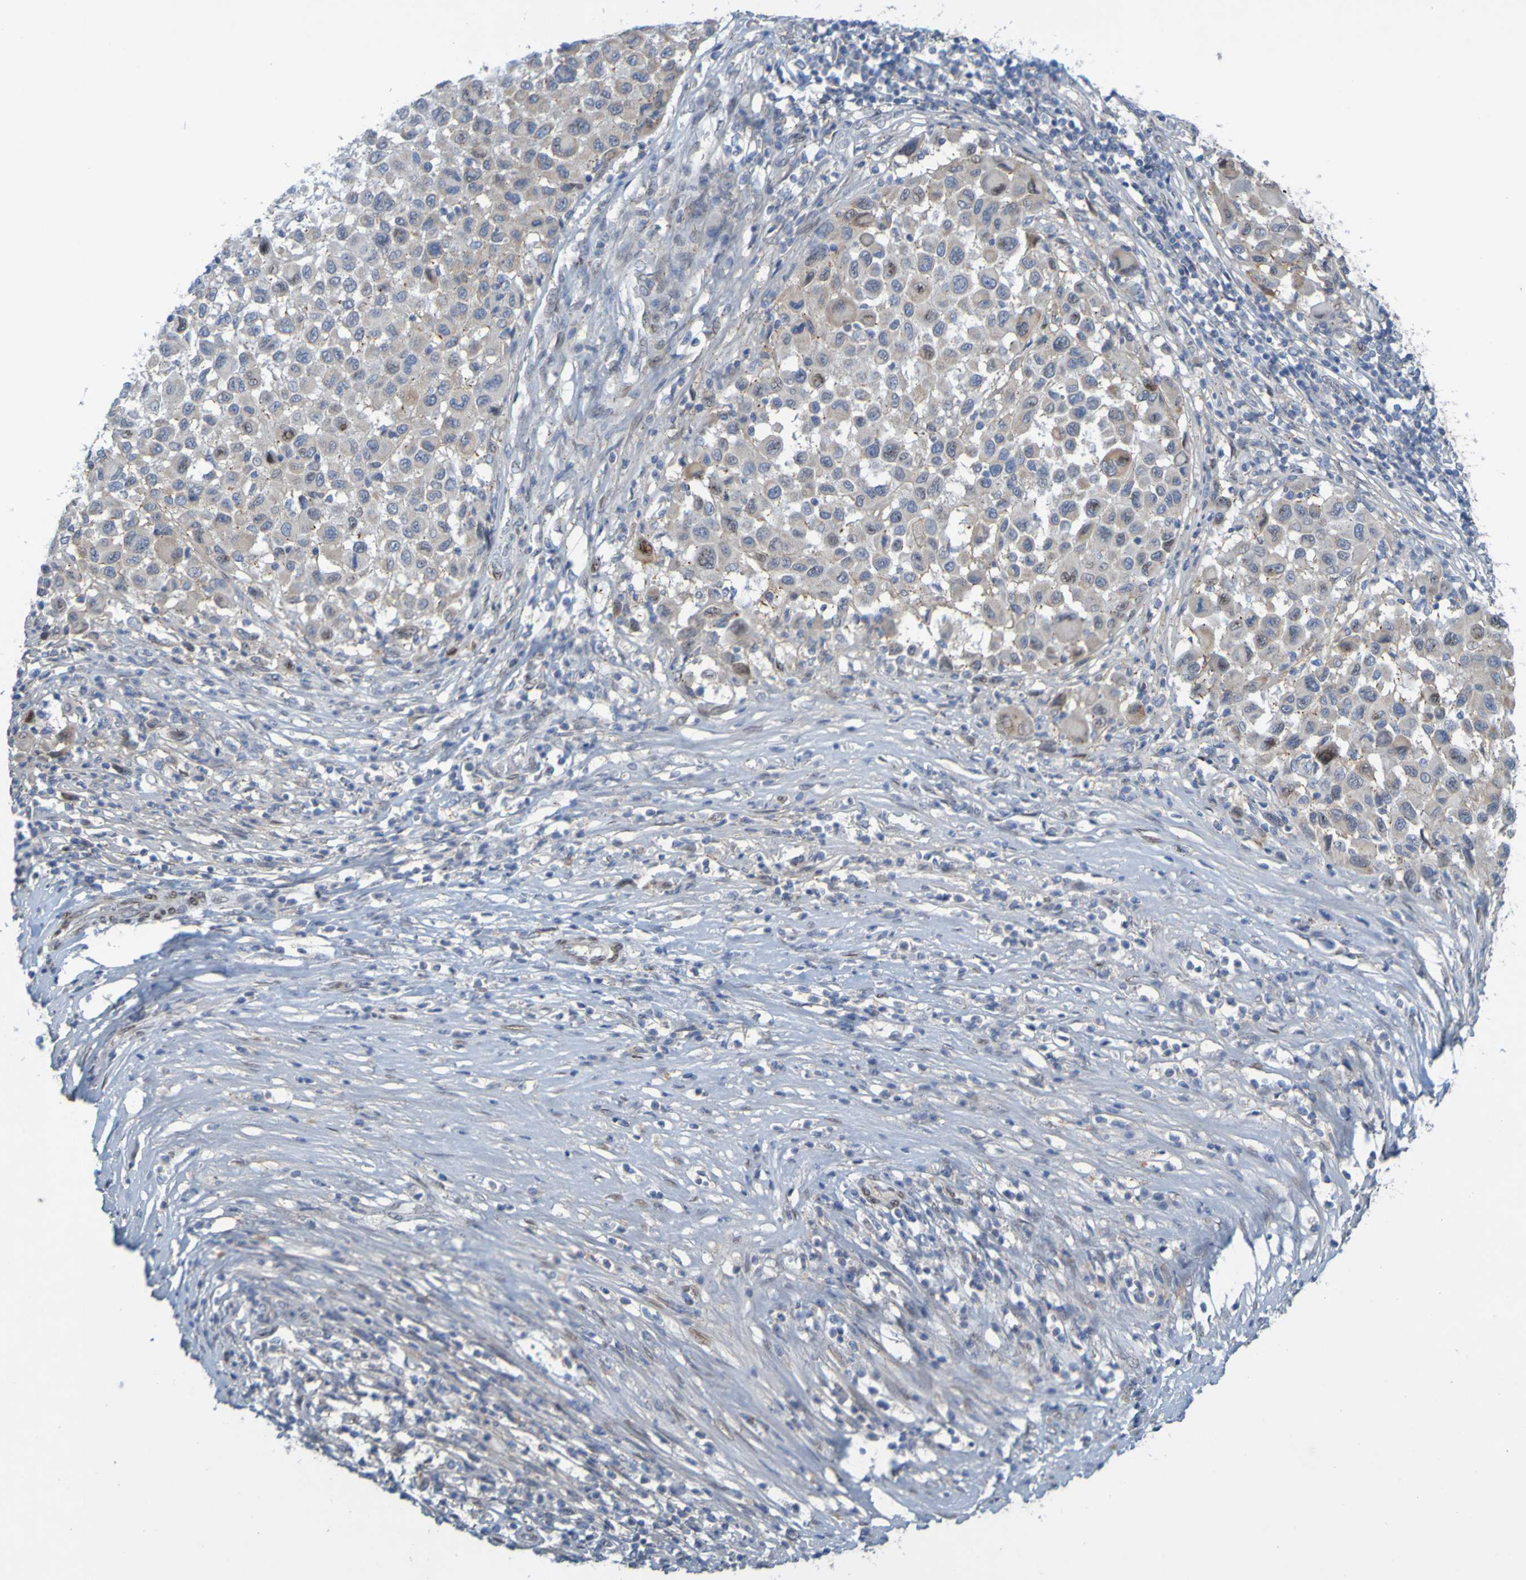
{"staining": {"intensity": "weak", "quantity": "<25%", "location": "cytoplasmic/membranous"}, "tissue": "melanoma", "cell_type": "Tumor cells", "image_type": "cancer", "snomed": [{"axis": "morphology", "description": "Malignant melanoma, Metastatic site"}, {"axis": "topography", "description": "Lymph node"}], "caption": "The image demonstrates no staining of tumor cells in melanoma.", "gene": "MAG", "patient": {"sex": "male", "age": 61}}